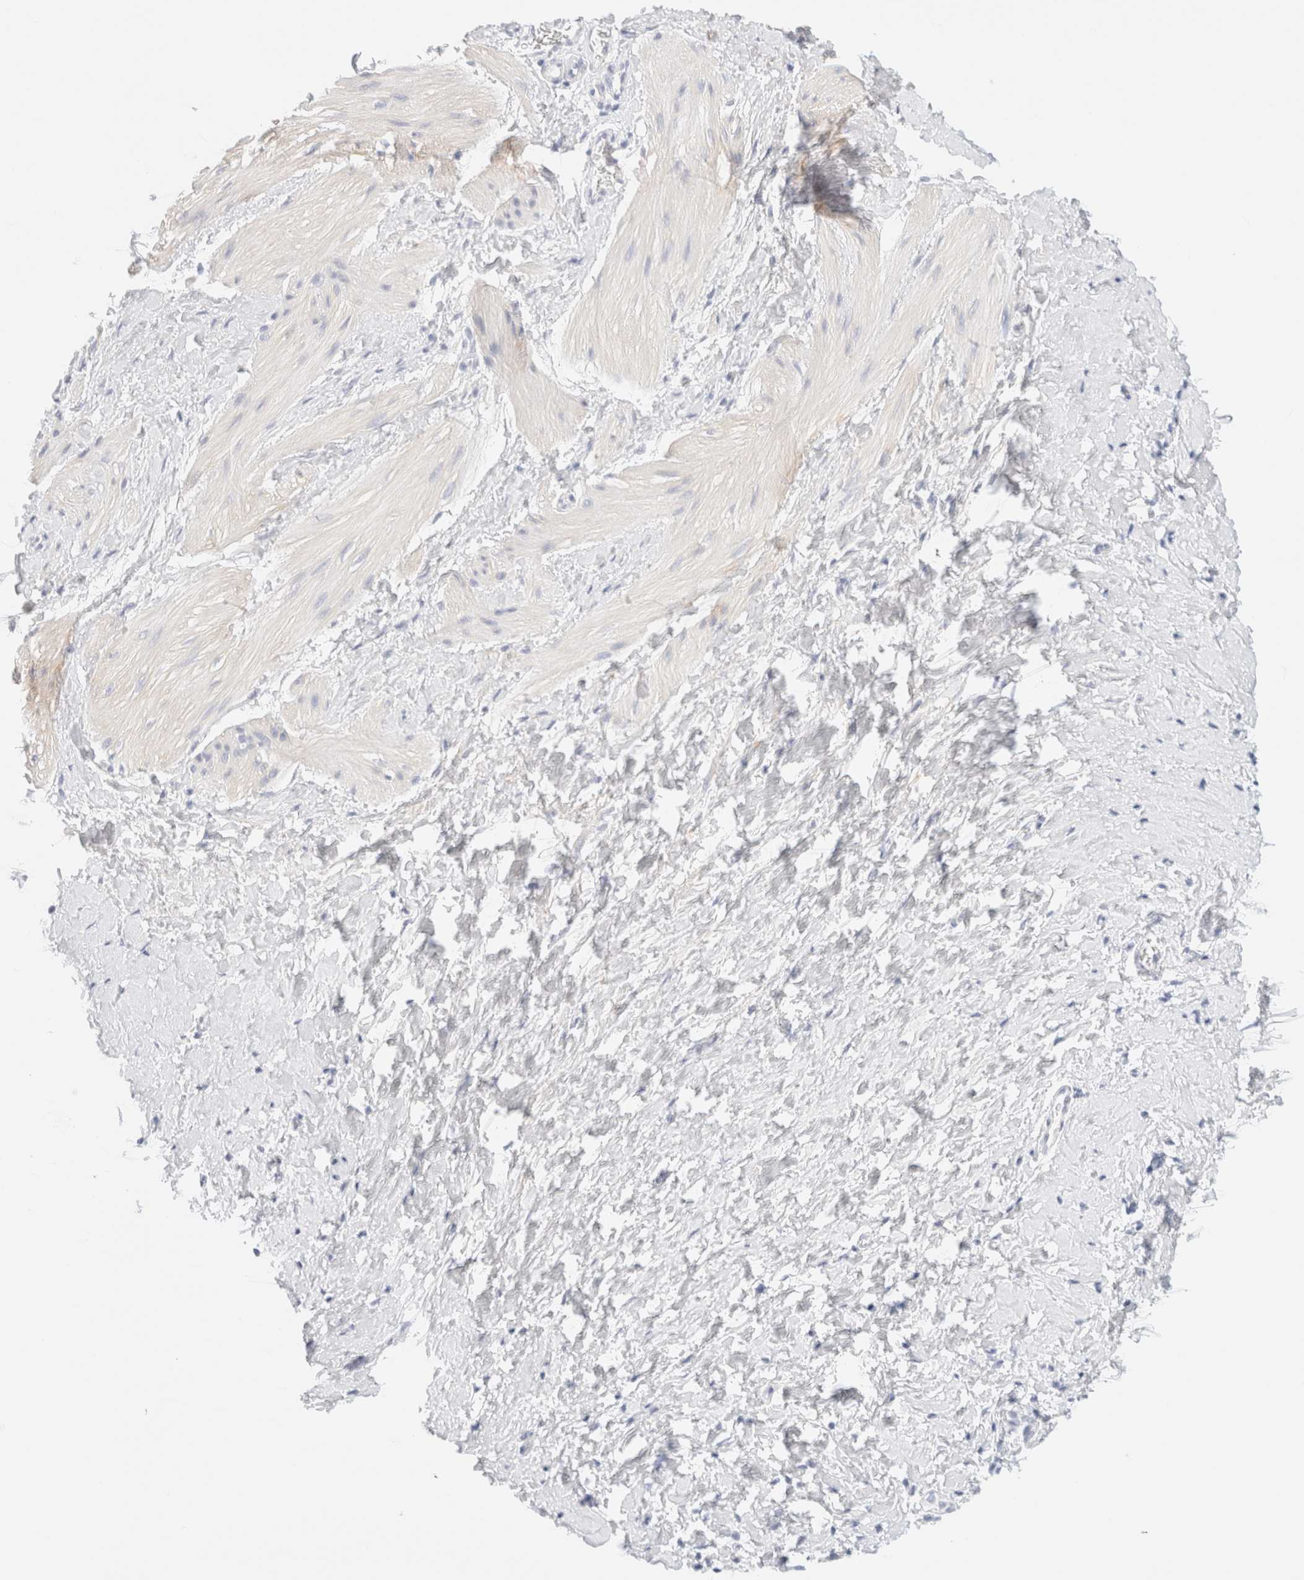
{"staining": {"intensity": "negative", "quantity": "none", "location": "none"}, "tissue": "smooth muscle", "cell_type": "Smooth muscle cells", "image_type": "normal", "snomed": [{"axis": "morphology", "description": "Normal tissue, NOS"}, {"axis": "topography", "description": "Smooth muscle"}], "caption": "Protein analysis of benign smooth muscle reveals no significant positivity in smooth muscle cells.", "gene": "DPYS", "patient": {"sex": "male", "age": 16}}